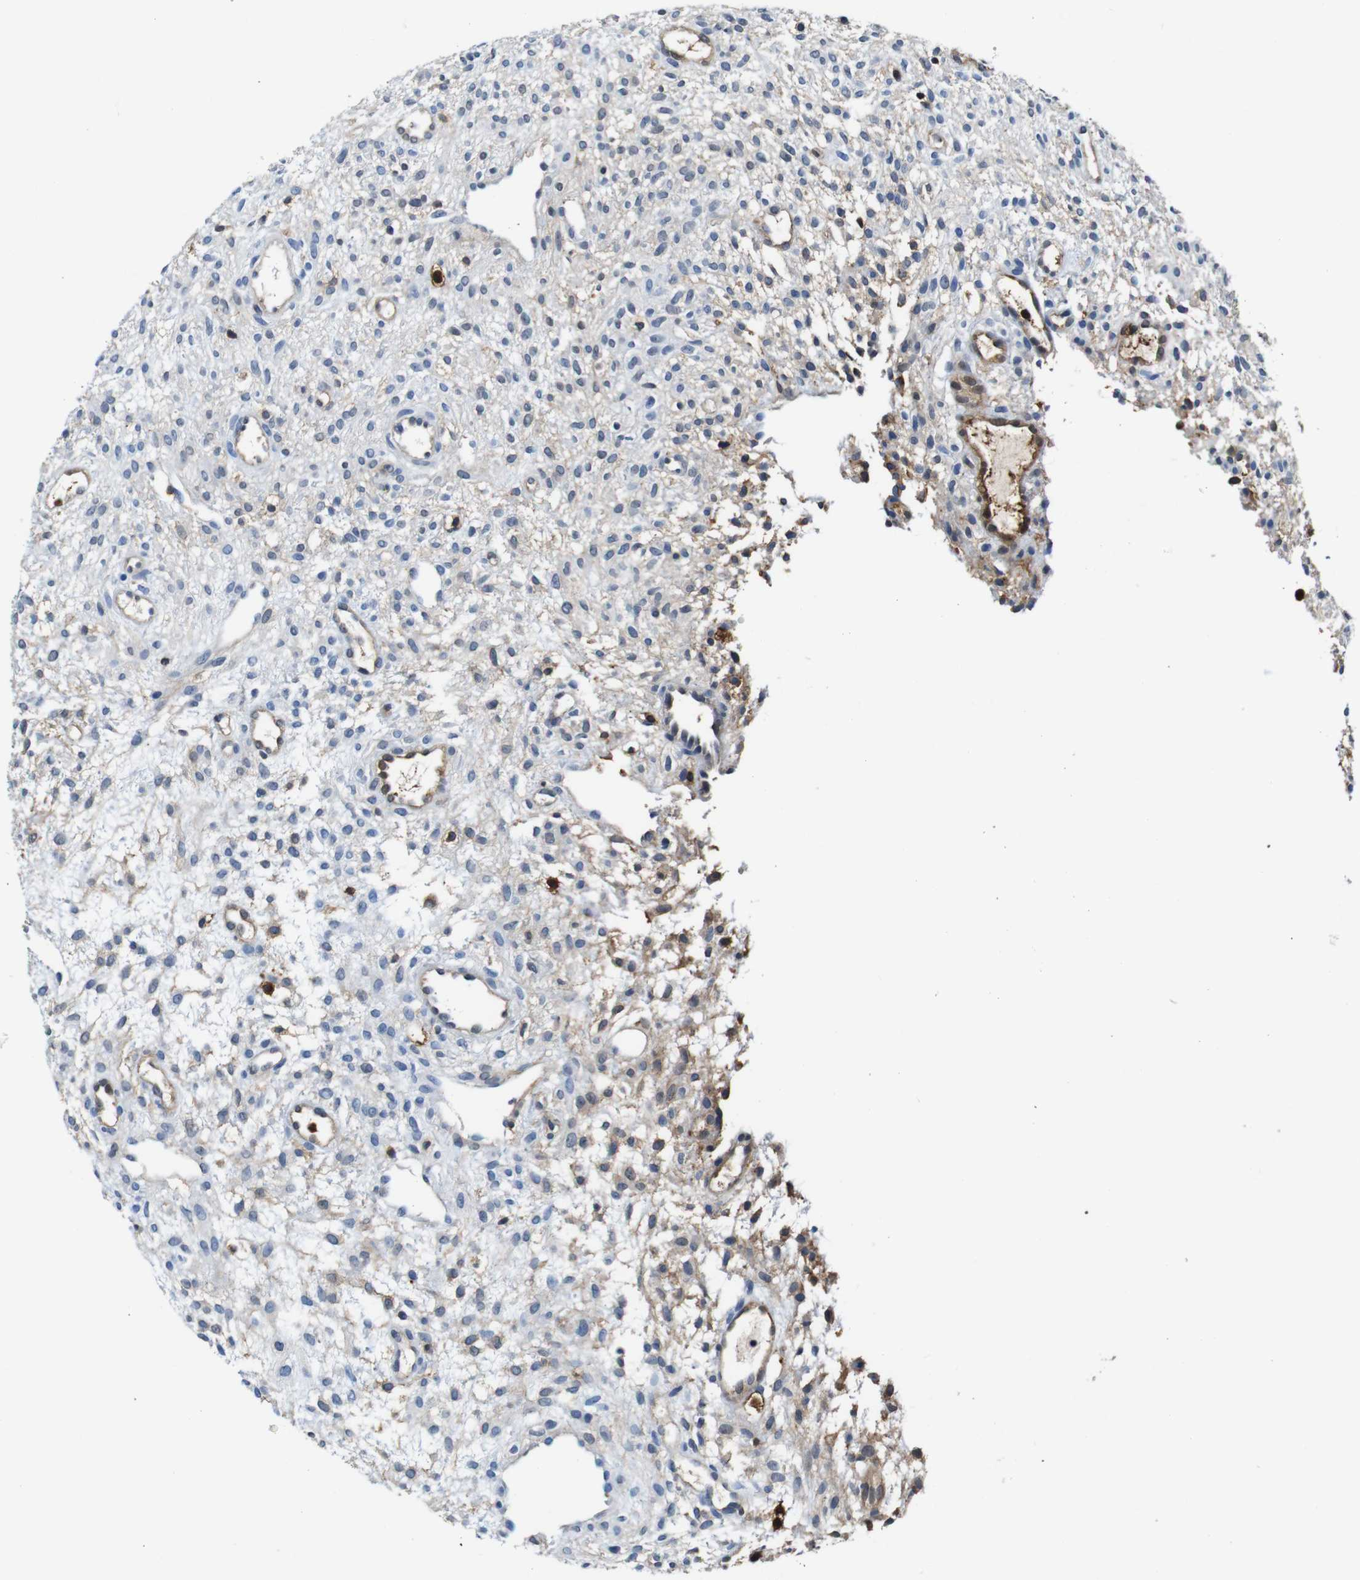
{"staining": {"intensity": "negative", "quantity": "none", "location": "none"}, "tissue": "ovary", "cell_type": "Ovarian stroma cells", "image_type": "normal", "snomed": [{"axis": "morphology", "description": "Normal tissue, NOS"}, {"axis": "morphology", "description": "Cyst, NOS"}, {"axis": "topography", "description": "Ovary"}], "caption": "Protein analysis of unremarkable ovary exhibits no significant staining in ovarian stroma cells. (DAB (3,3'-diaminobenzidine) IHC with hematoxylin counter stain).", "gene": "ANXA1", "patient": {"sex": "female", "age": 18}}